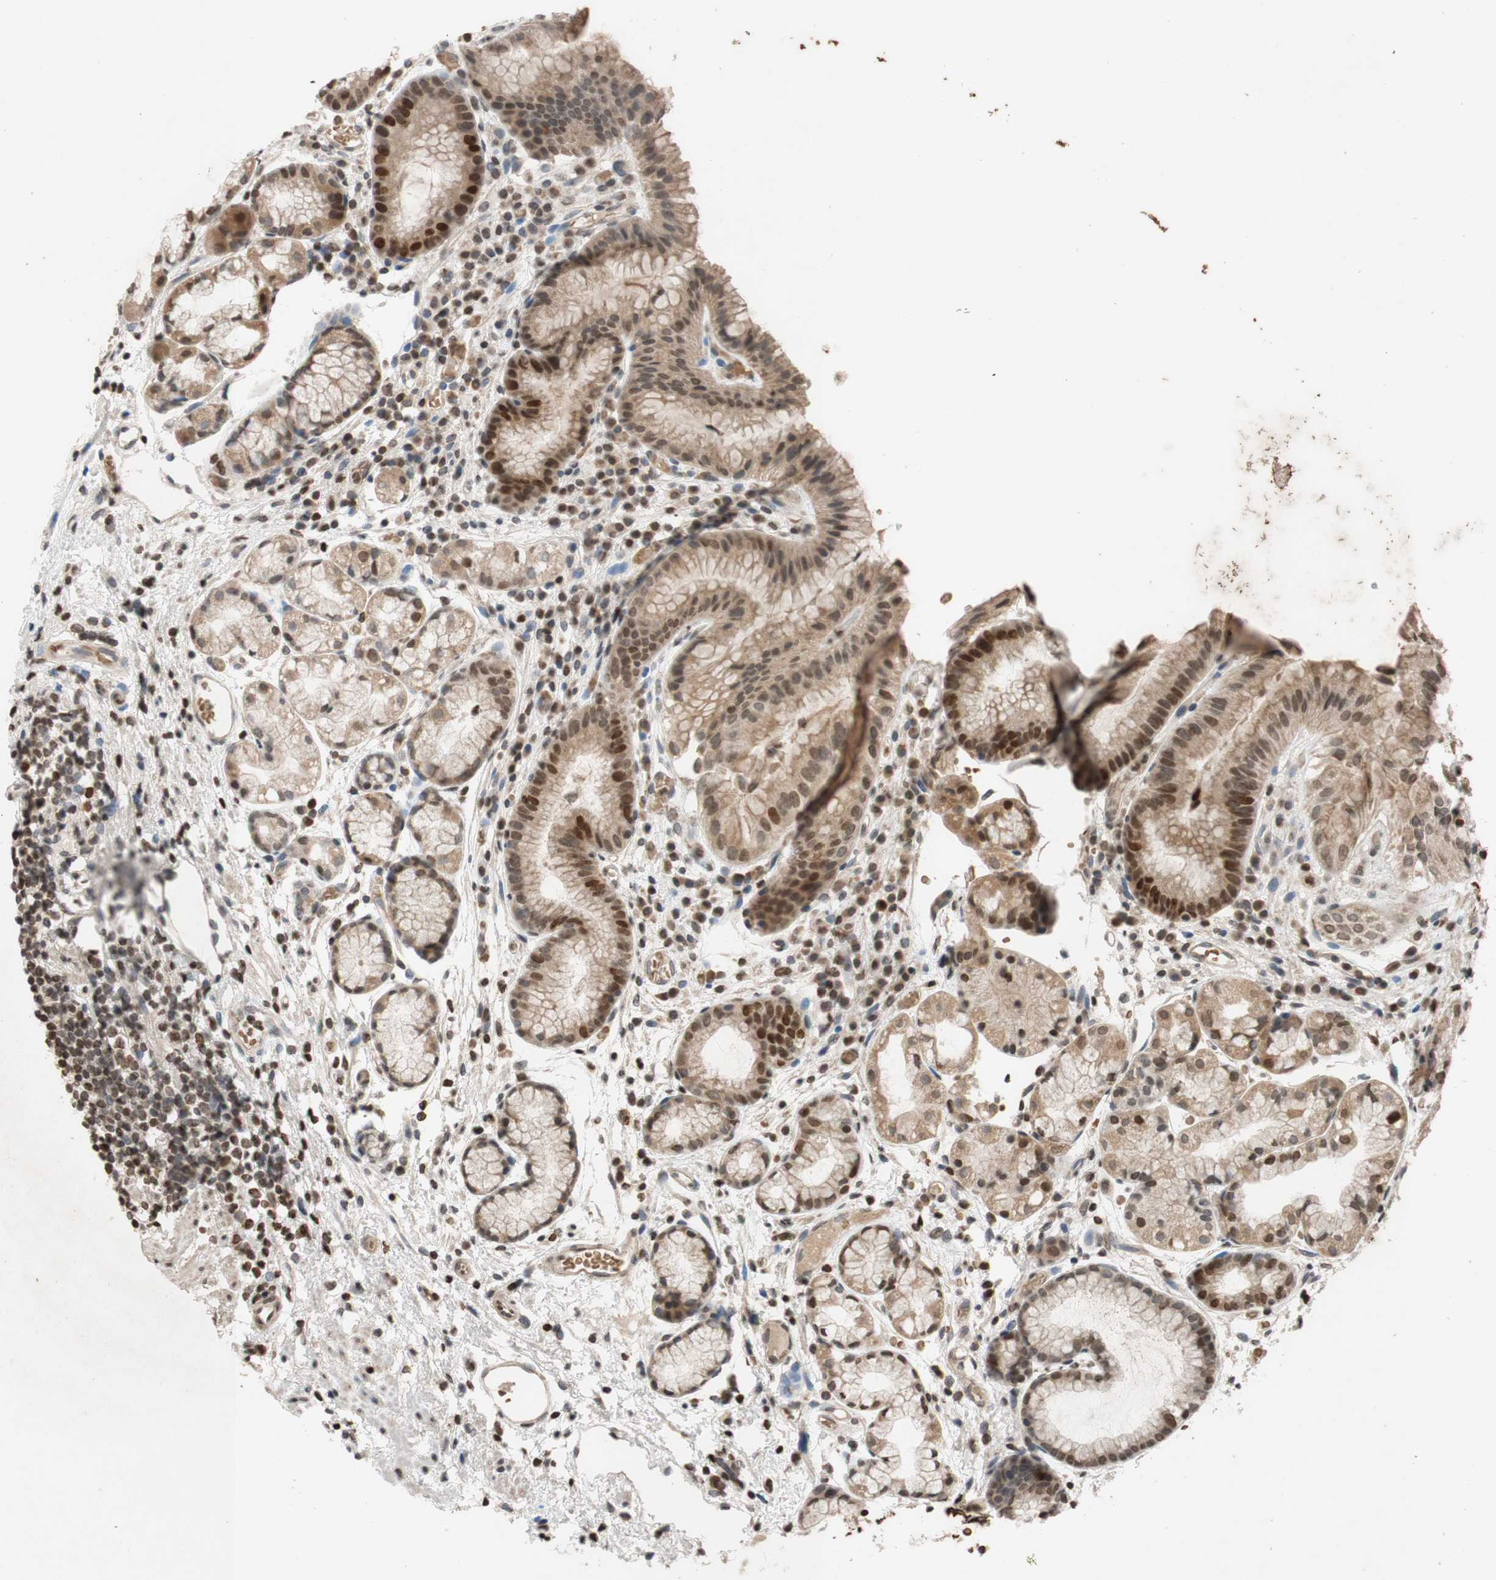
{"staining": {"intensity": "moderate", "quantity": "25%-75%", "location": "cytoplasmic/membranous,nuclear"}, "tissue": "stomach", "cell_type": "Glandular cells", "image_type": "normal", "snomed": [{"axis": "morphology", "description": "Normal tissue, NOS"}, {"axis": "topography", "description": "Stomach, upper"}], "caption": "Immunohistochemistry (DAB) staining of benign stomach shows moderate cytoplasmic/membranous,nuclear protein staining in about 25%-75% of glandular cells. The staining is performed using DAB (3,3'-diaminobenzidine) brown chromogen to label protein expression. The nuclei are counter-stained blue using hematoxylin.", "gene": "MCM6", "patient": {"sex": "male", "age": 72}}